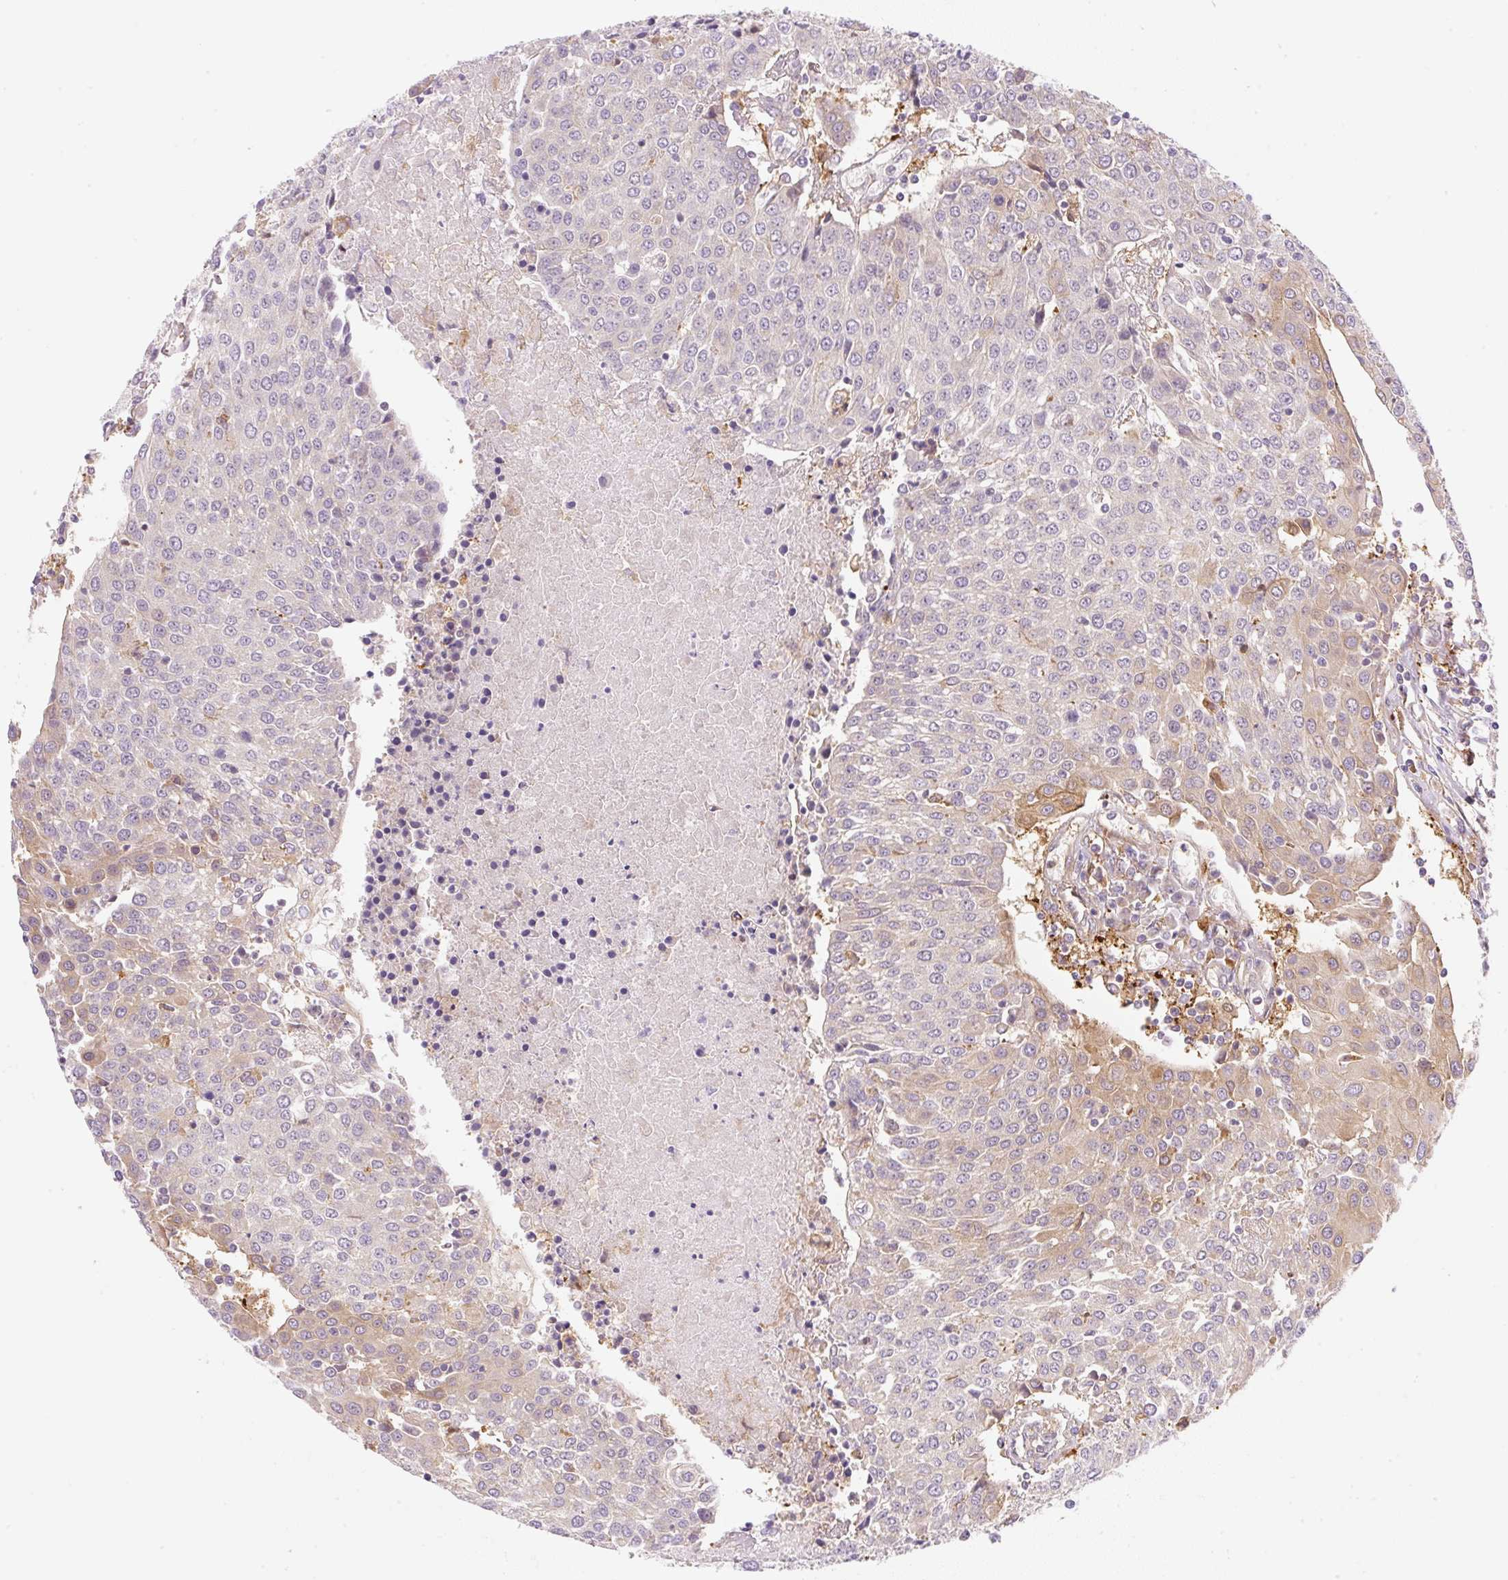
{"staining": {"intensity": "moderate", "quantity": "<25%", "location": "cytoplasmic/membranous"}, "tissue": "urothelial cancer", "cell_type": "Tumor cells", "image_type": "cancer", "snomed": [{"axis": "morphology", "description": "Urothelial carcinoma, High grade"}, {"axis": "topography", "description": "Urinary bladder"}], "caption": "Urothelial carcinoma (high-grade) stained for a protein reveals moderate cytoplasmic/membranous positivity in tumor cells.", "gene": "OMA1", "patient": {"sex": "female", "age": 85}}